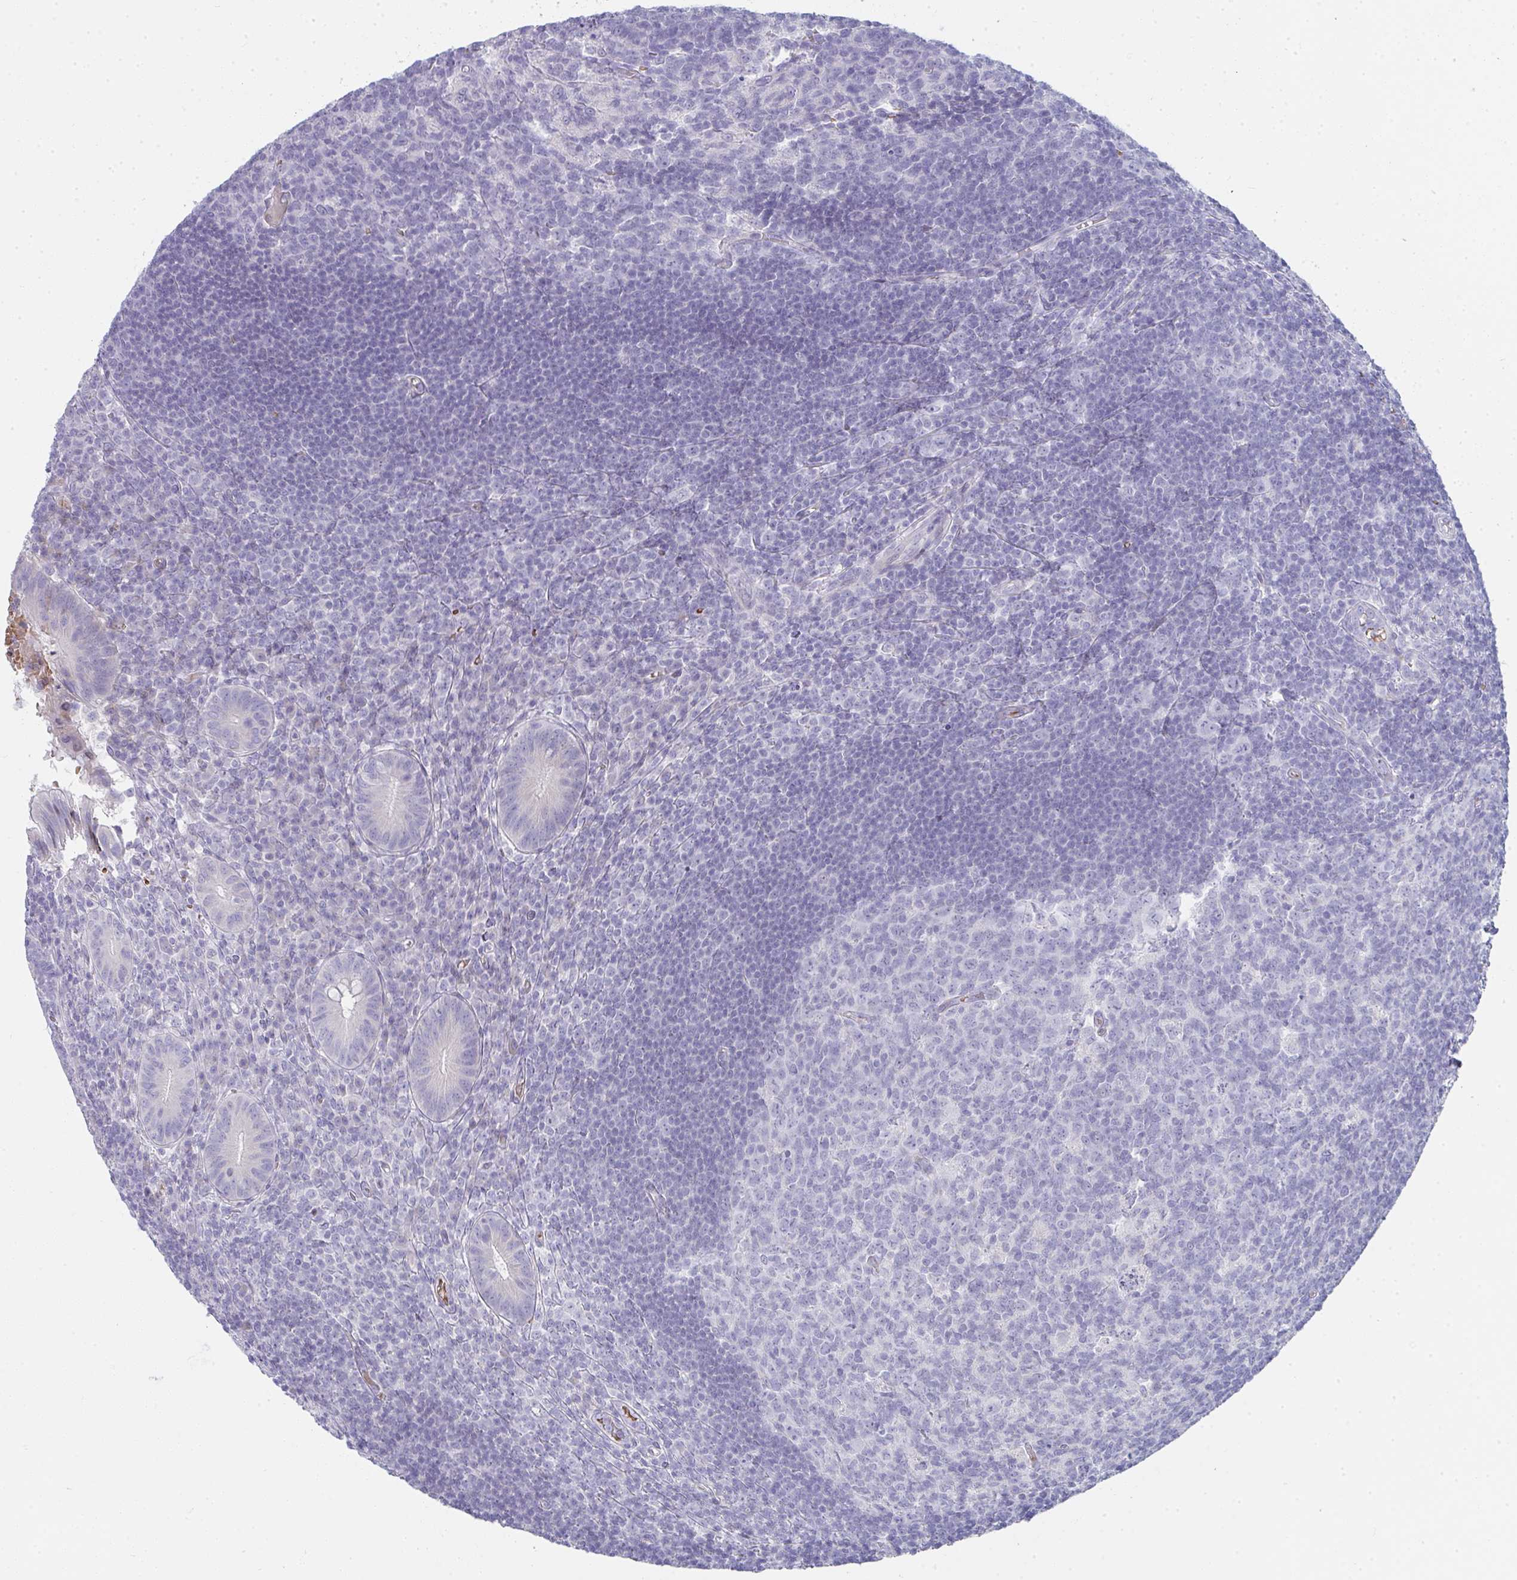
{"staining": {"intensity": "weak", "quantity": "<25%", "location": "cytoplasmic/membranous"}, "tissue": "appendix", "cell_type": "Glandular cells", "image_type": "normal", "snomed": [{"axis": "morphology", "description": "Normal tissue, NOS"}, {"axis": "topography", "description": "Appendix"}], "caption": "There is no significant staining in glandular cells of appendix. Brightfield microscopy of IHC stained with DAB (brown) and hematoxylin (blue), captured at high magnification.", "gene": "ZNF182", "patient": {"sex": "male", "age": 18}}